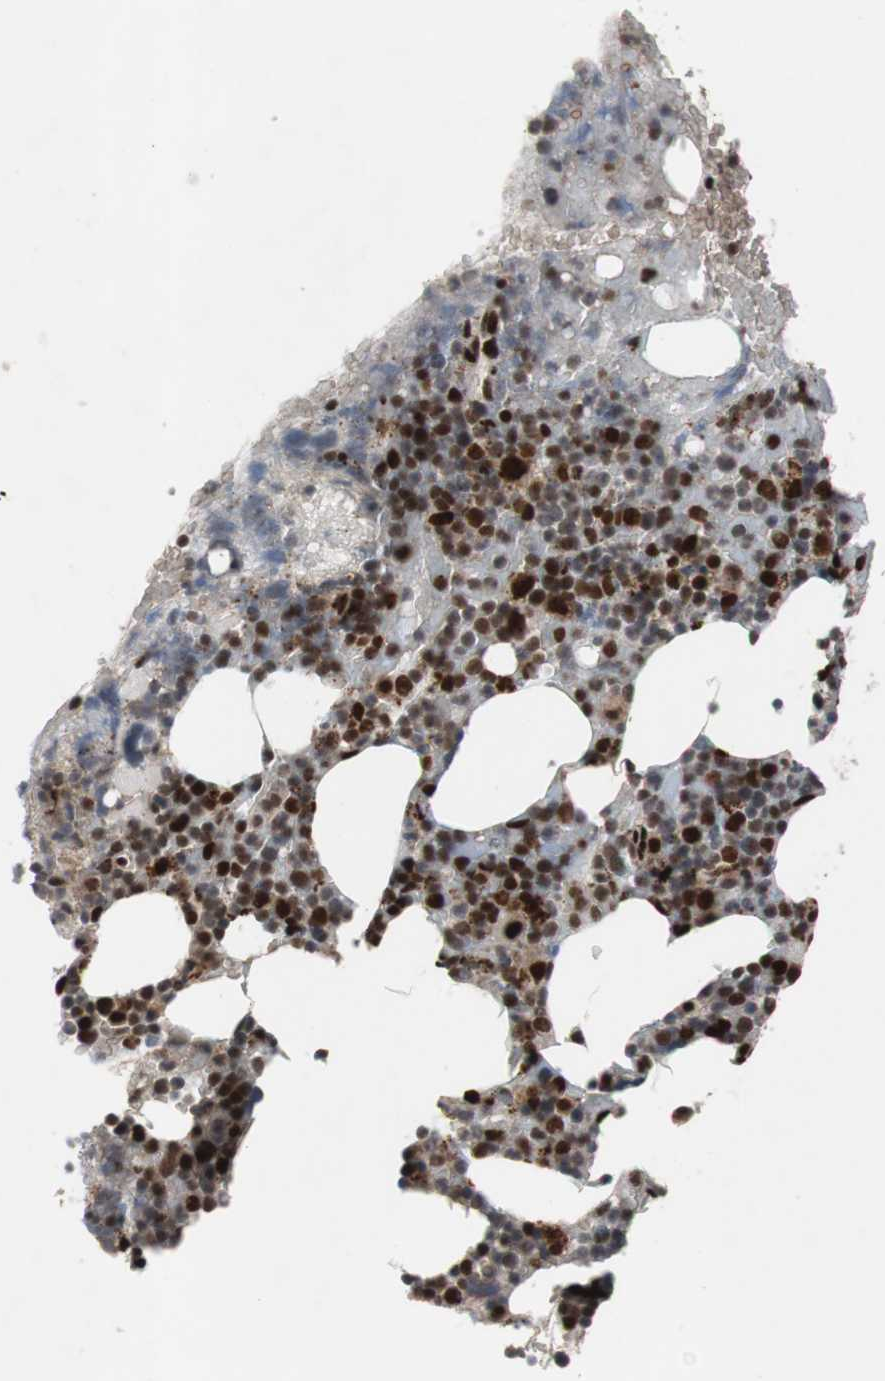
{"staining": {"intensity": "strong", "quantity": ">75%", "location": "nuclear"}, "tissue": "bone marrow", "cell_type": "Hematopoietic cells", "image_type": "normal", "snomed": [{"axis": "morphology", "description": "Normal tissue, NOS"}, {"axis": "topography", "description": "Bone marrow"}], "caption": "DAB immunohistochemical staining of normal human bone marrow demonstrates strong nuclear protein staining in about >75% of hematopoietic cells. (DAB (3,3'-diaminobenzidine) IHC, brown staining for protein, blue staining for nuclei).", "gene": "NBL1", "patient": {"sex": "female", "age": 66}}